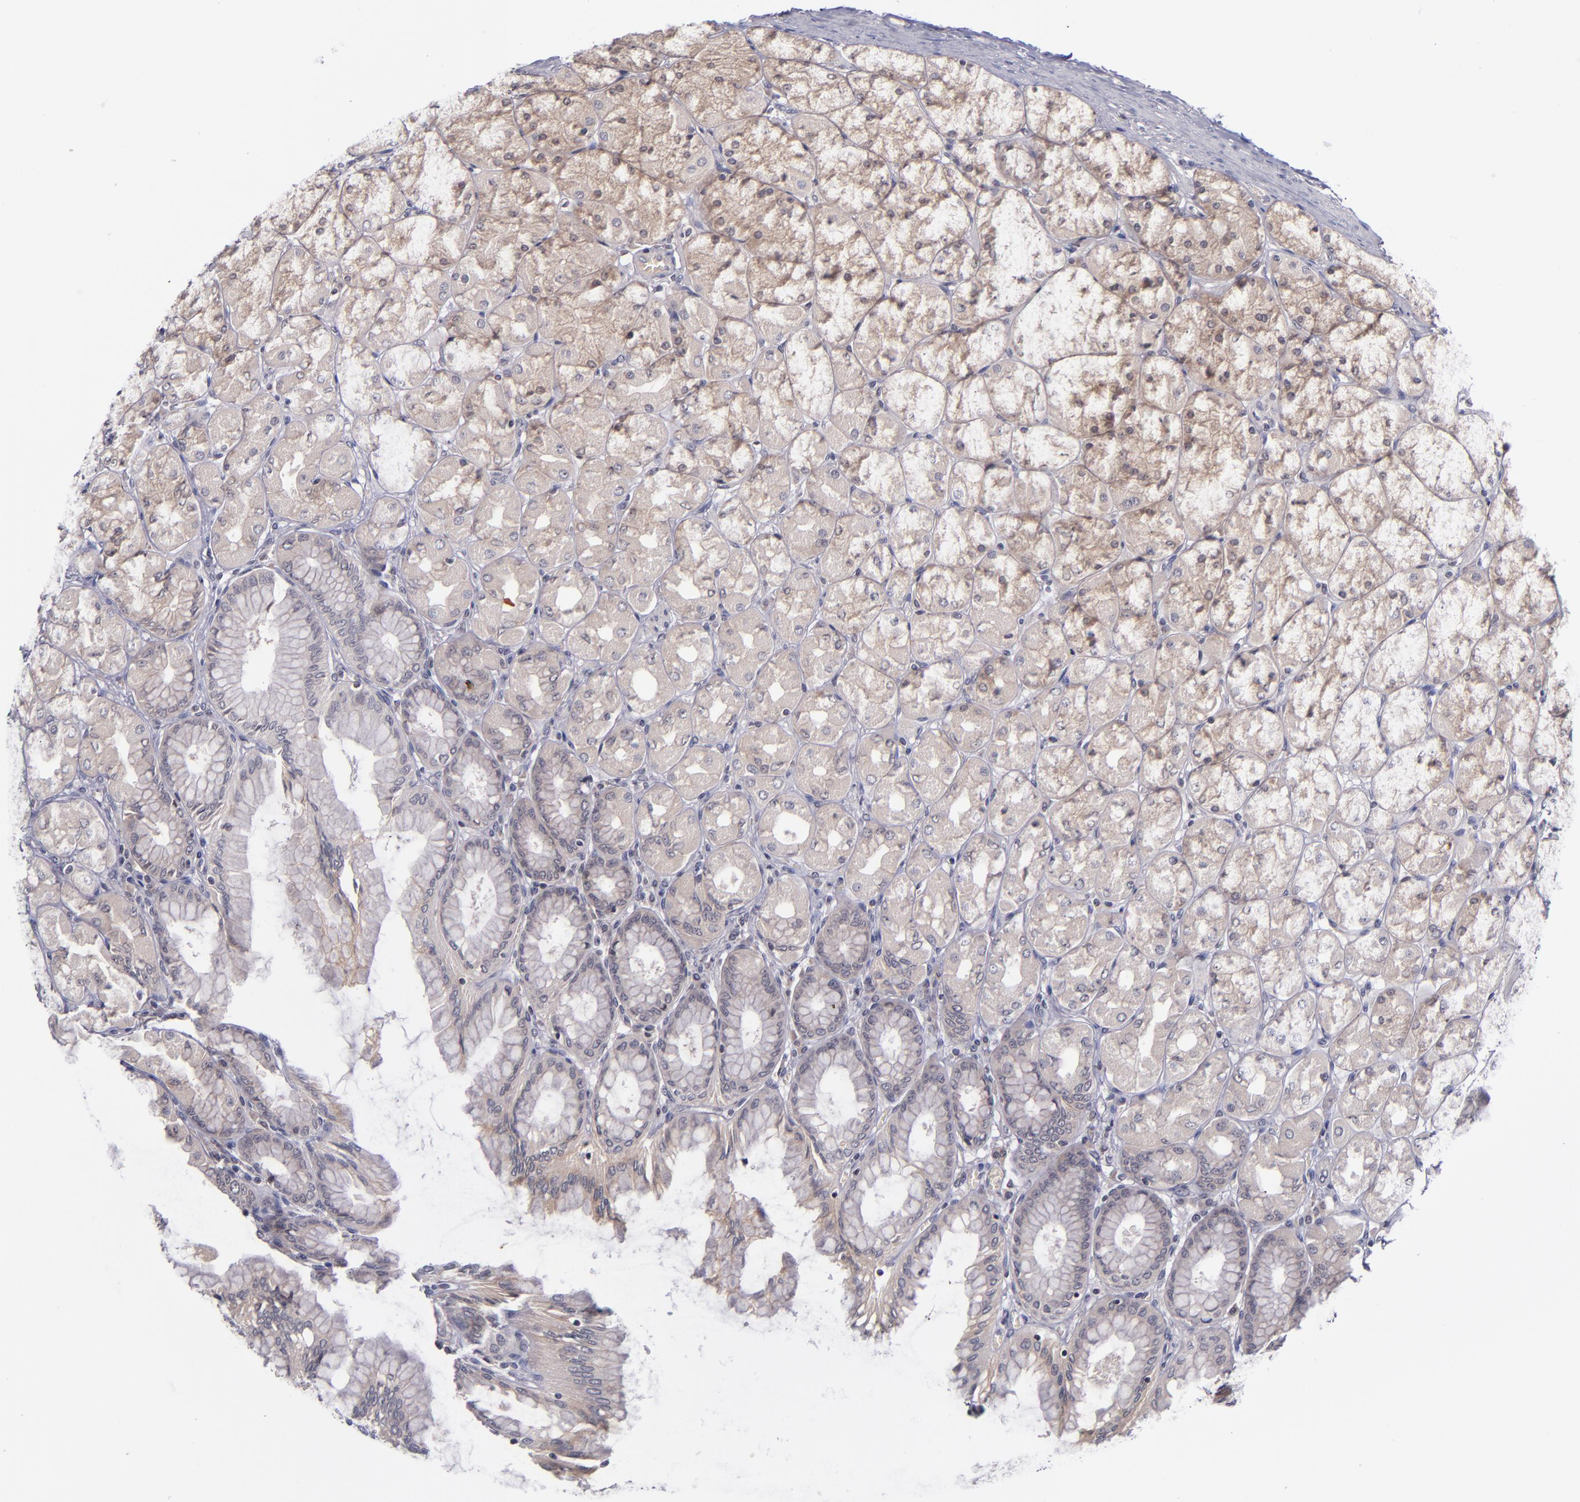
{"staining": {"intensity": "weak", "quantity": ">75%", "location": "cytoplasmic/membranous"}, "tissue": "stomach", "cell_type": "Glandular cells", "image_type": "normal", "snomed": [{"axis": "morphology", "description": "Normal tissue, NOS"}, {"axis": "topography", "description": "Stomach, upper"}], "caption": "The histopathology image reveals a brown stain indicating the presence of a protein in the cytoplasmic/membranous of glandular cells in stomach.", "gene": "TSC2", "patient": {"sex": "female", "age": 56}}